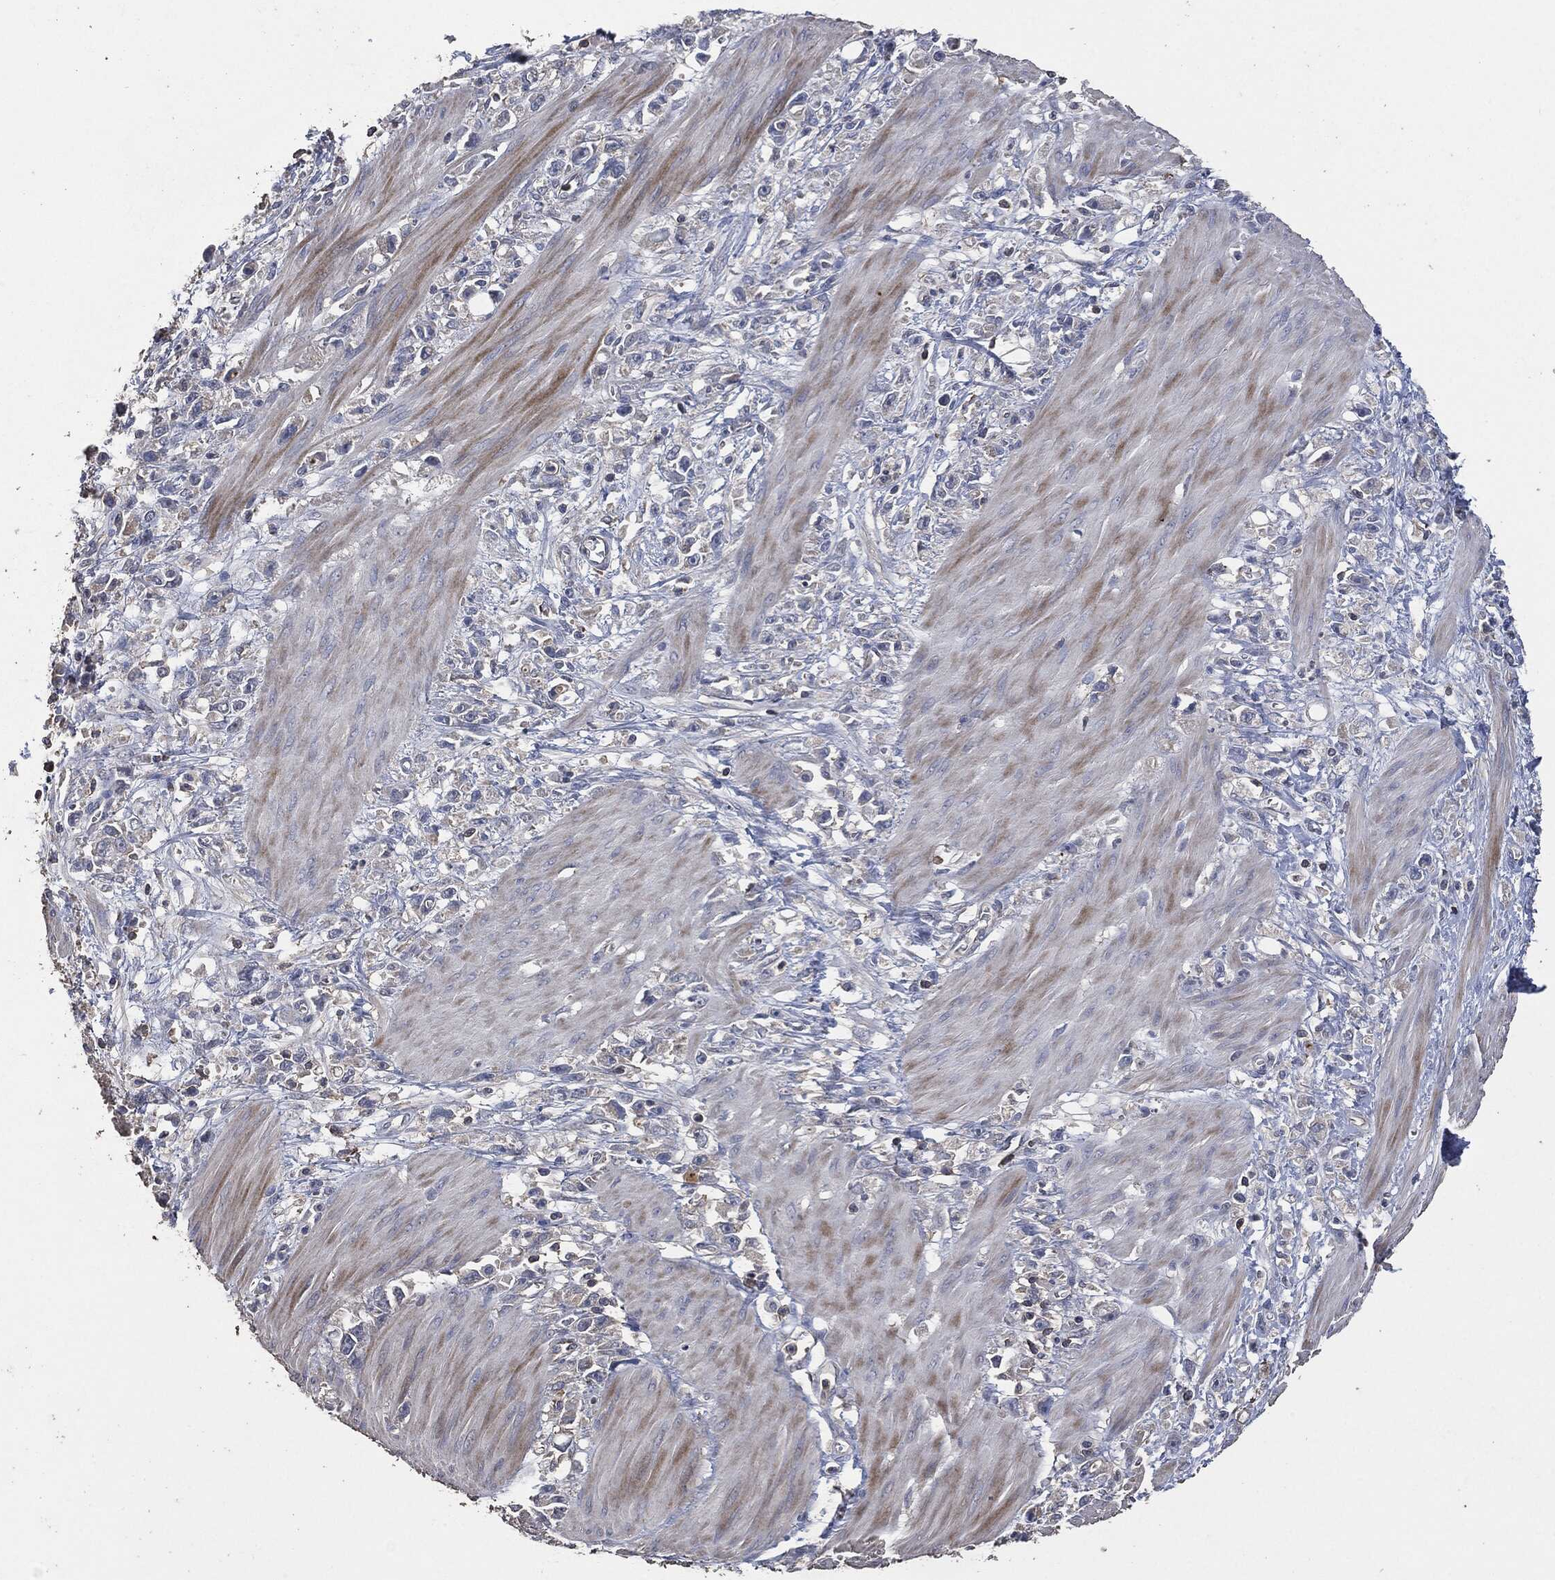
{"staining": {"intensity": "negative", "quantity": "none", "location": "none"}, "tissue": "stomach cancer", "cell_type": "Tumor cells", "image_type": "cancer", "snomed": [{"axis": "morphology", "description": "Adenocarcinoma, NOS"}, {"axis": "topography", "description": "Stomach"}], "caption": "An immunohistochemistry (IHC) photomicrograph of stomach cancer (adenocarcinoma) is shown. There is no staining in tumor cells of stomach cancer (adenocarcinoma).", "gene": "MSLN", "patient": {"sex": "female", "age": 59}}